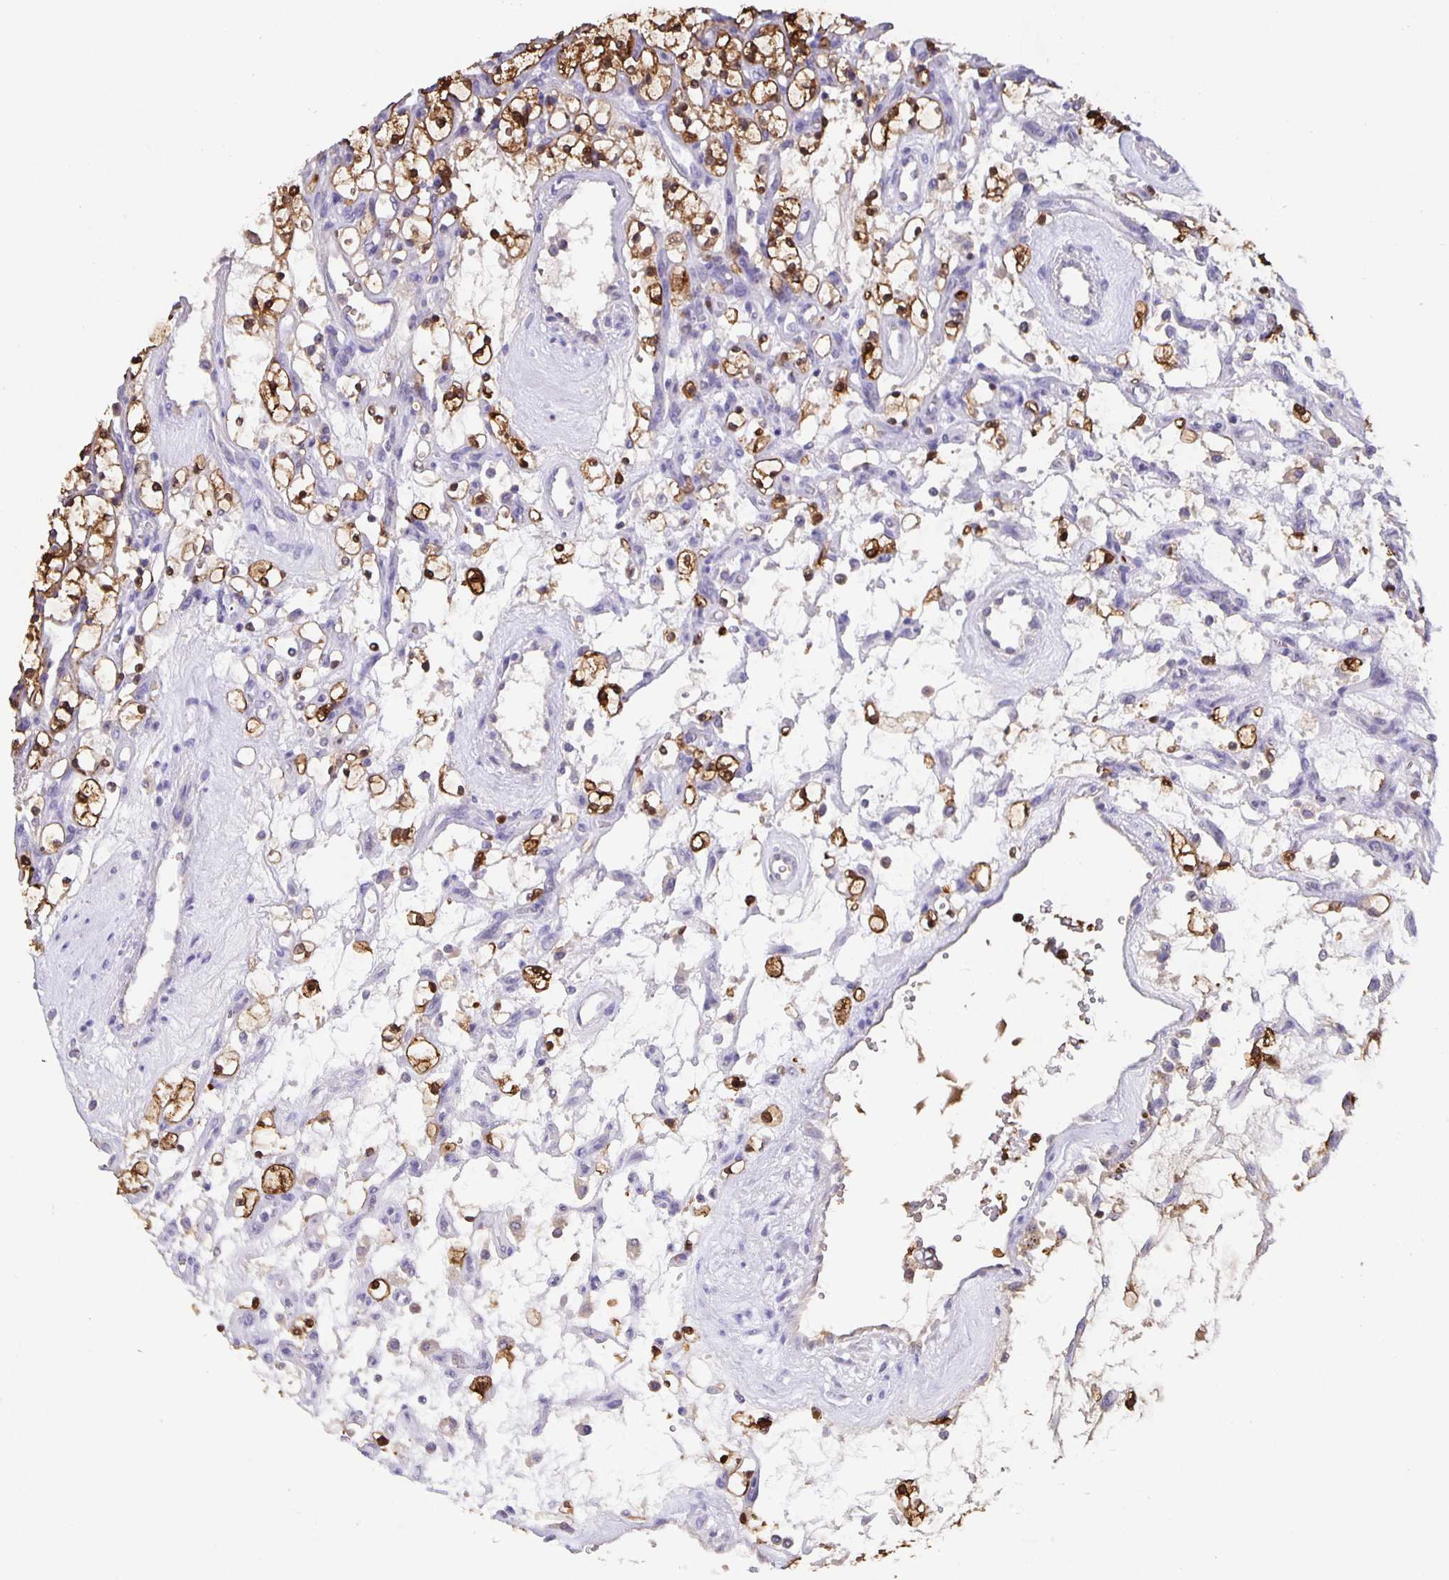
{"staining": {"intensity": "moderate", "quantity": ">75%", "location": "cytoplasmic/membranous"}, "tissue": "renal cancer", "cell_type": "Tumor cells", "image_type": "cancer", "snomed": [{"axis": "morphology", "description": "Adenocarcinoma, NOS"}, {"axis": "topography", "description": "Kidney"}], "caption": "This is an image of IHC staining of adenocarcinoma (renal), which shows moderate staining in the cytoplasmic/membranous of tumor cells.", "gene": "MARCHF6", "patient": {"sex": "female", "age": 69}}